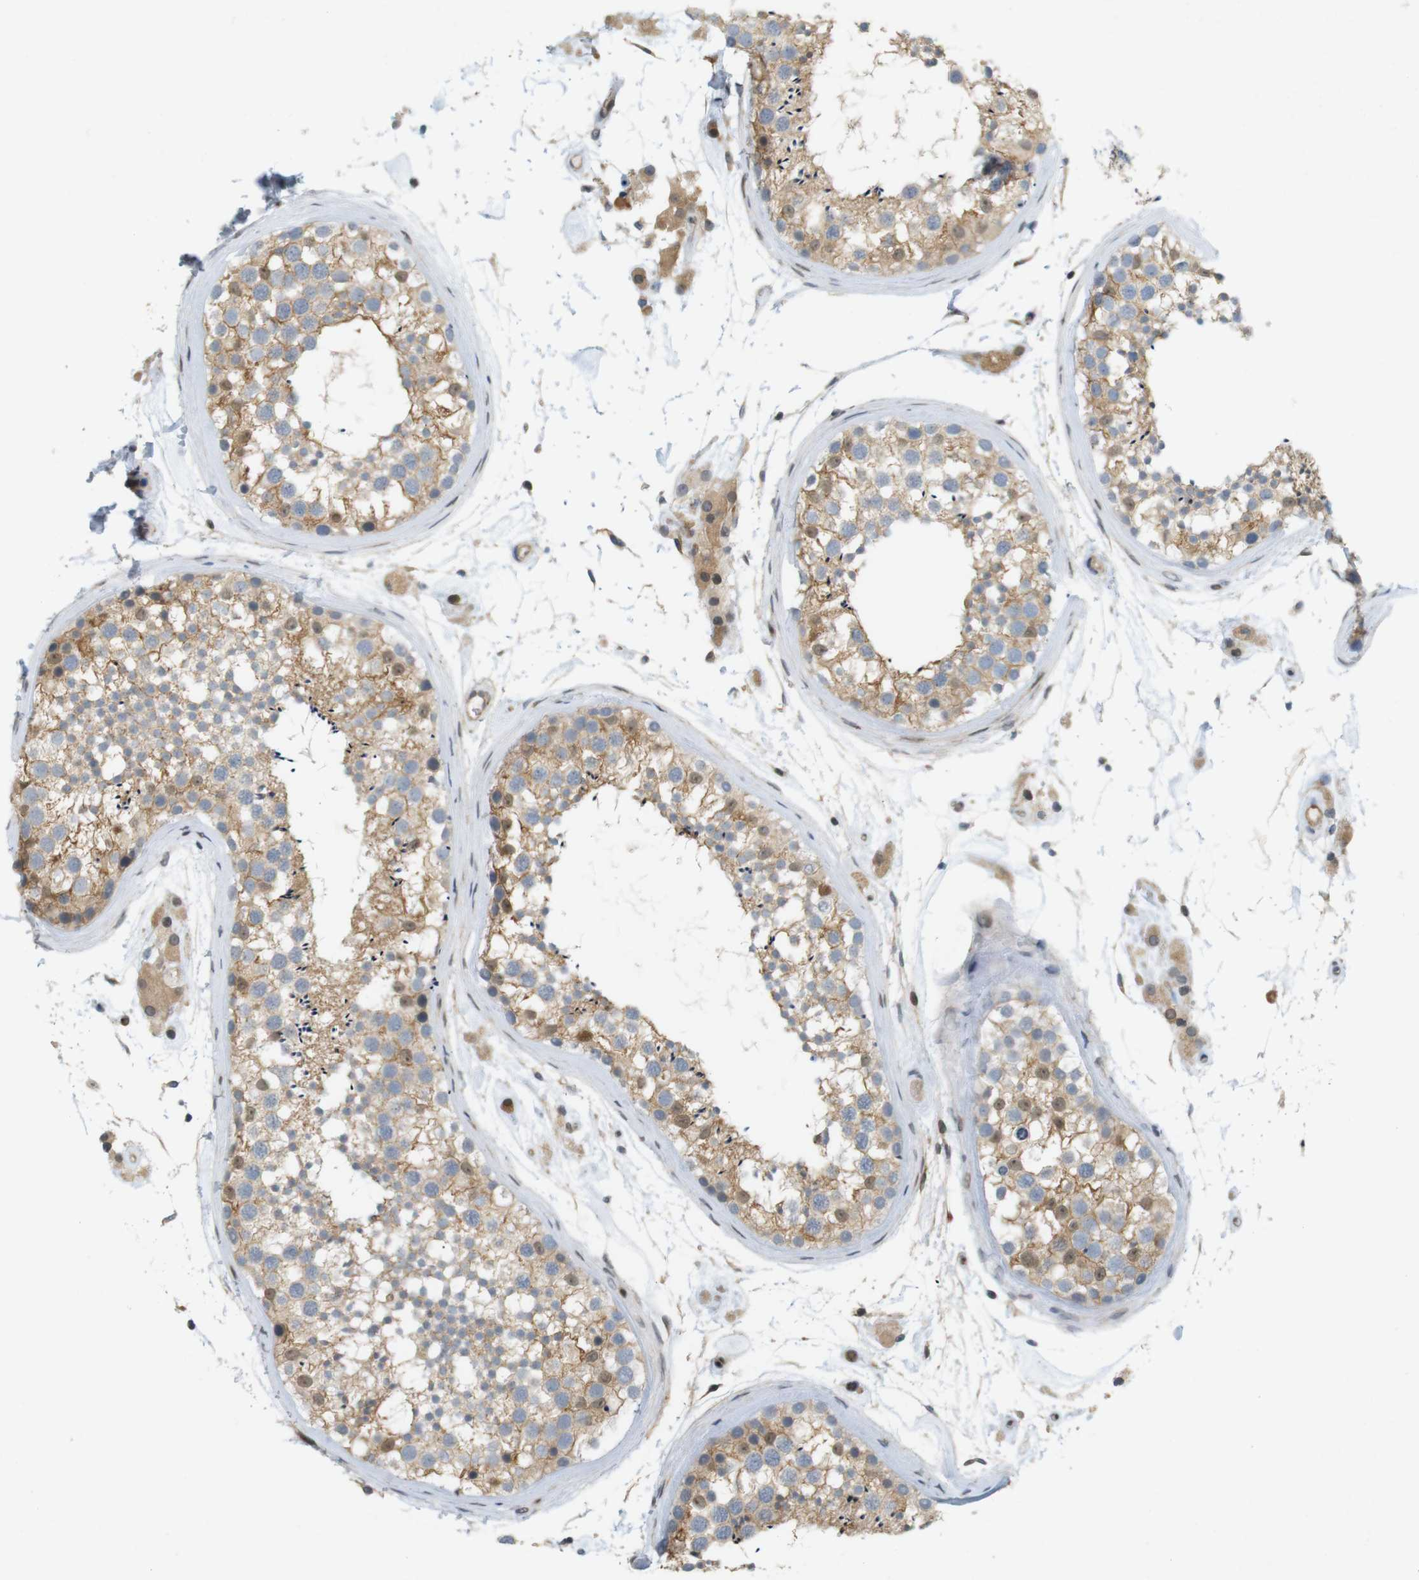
{"staining": {"intensity": "moderate", "quantity": ">75%", "location": "cytoplasmic/membranous,nuclear"}, "tissue": "testis", "cell_type": "Cells in seminiferous ducts", "image_type": "normal", "snomed": [{"axis": "morphology", "description": "Normal tissue, NOS"}, {"axis": "topography", "description": "Testis"}], "caption": "An immunohistochemistry histopathology image of benign tissue is shown. Protein staining in brown shows moderate cytoplasmic/membranous,nuclear positivity in testis within cells in seminiferous ducts. (DAB (3,3'-diaminobenzidine) = brown stain, brightfield microscopy at high magnification).", "gene": "PPP1R14A", "patient": {"sex": "male", "age": 46}}